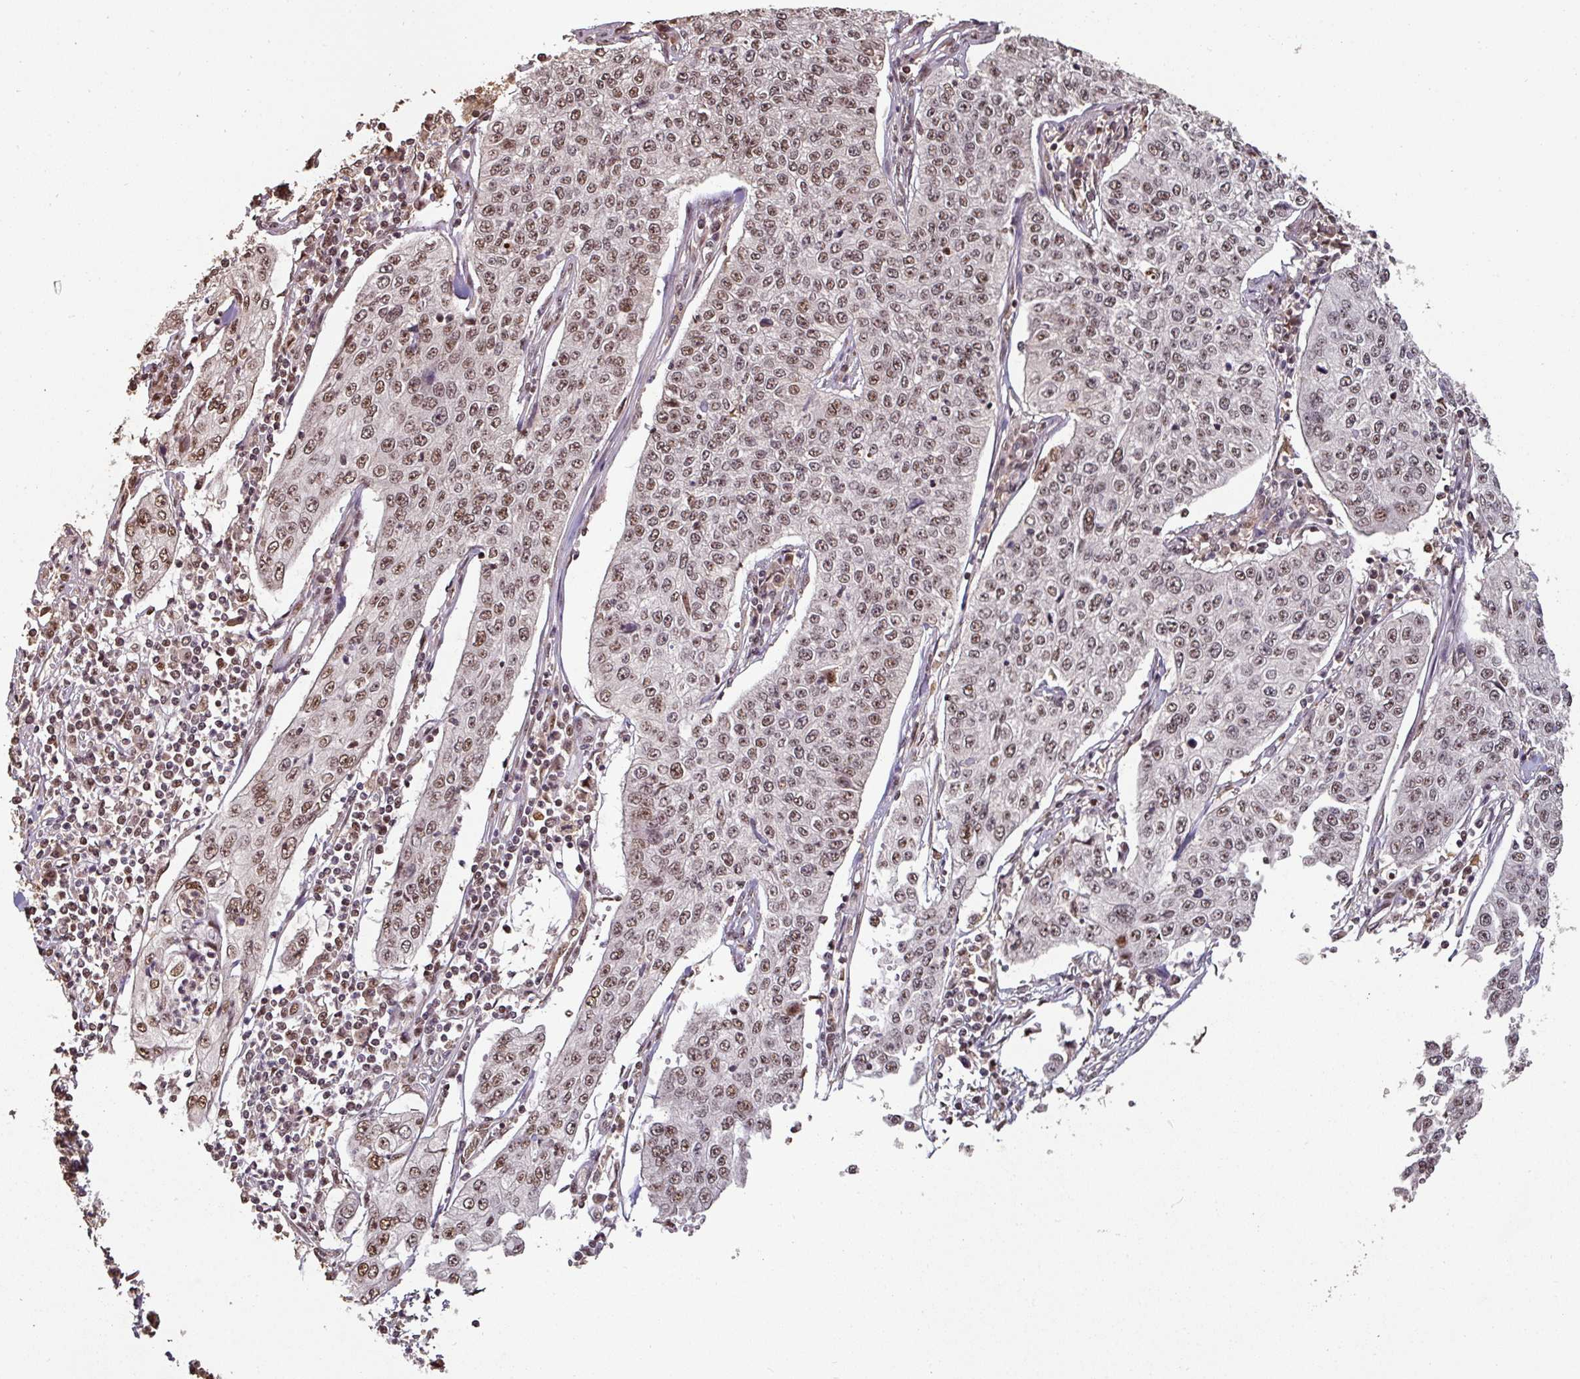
{"staining": {"intensity": "moderate", "quantity": ">75%", "location": "nuclear"}, "tissue": "cervical cancer", "cell_type": "Tumor cells", "image_type": "cancer", "snomed": [{"axis": "morphology", "description": "Squamous cell carcinoma, NOS"}, {"axis": "topography", "description": "Cervix"}], "caption": "Immunohistochemical staining of human cervical squamous cell carcinoma displays moderate nuclear protein staining in approximately >75% of tumor cells. (DAB (3,3'-diaminobenzidine) IHC, brown staining for protein, blue staining for nuclei).", "gene": "POLD1", "patient": {"sex": "female", "age": 35}}